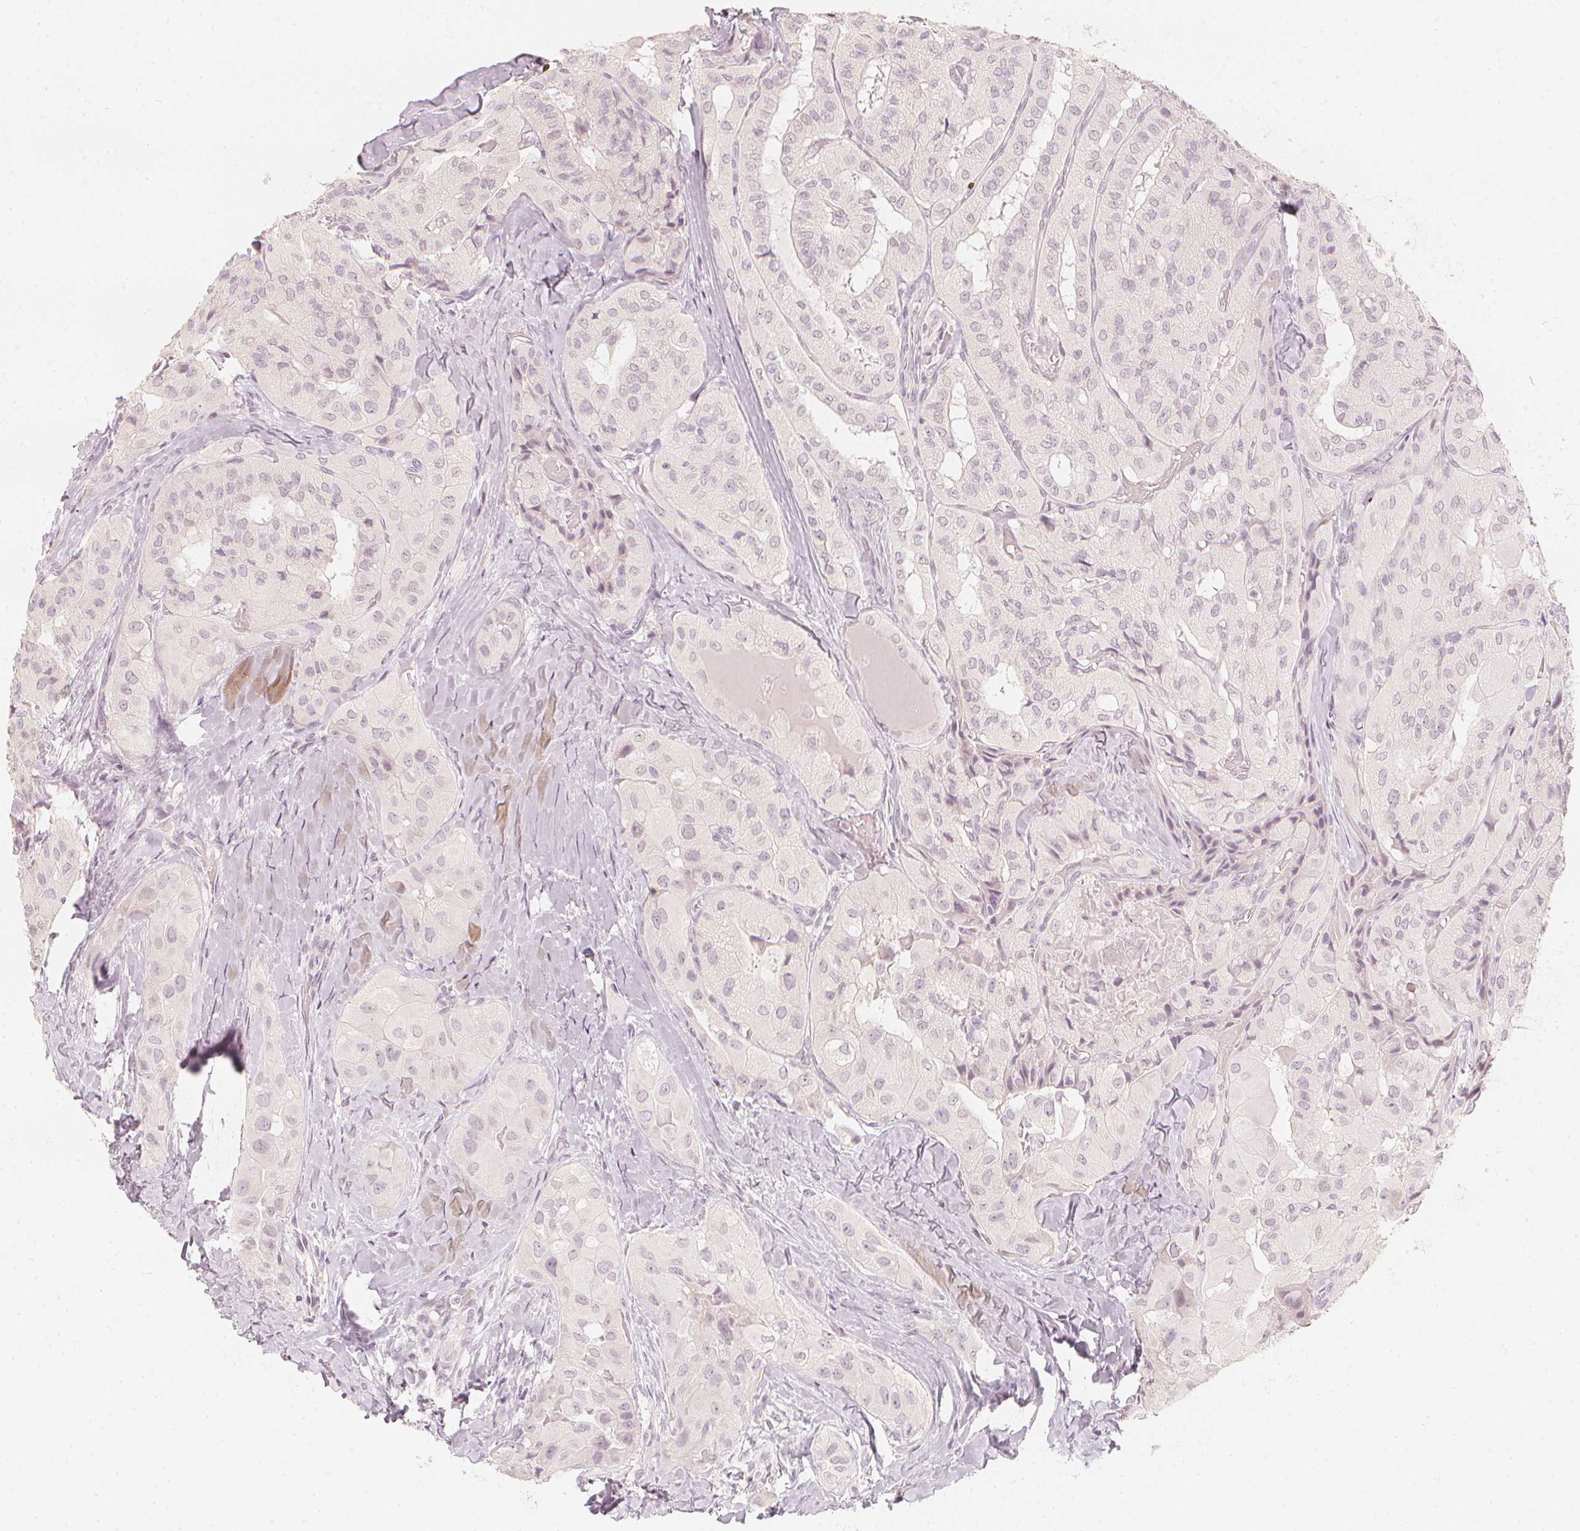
{"staining": {"intensity": "negative", "quantity": "none", "location": "none"}, "tissue": "thyroid cancer", "cell_type": "Tumor cells", "image_type": "cancer", "snomed": [{"axis": "morphology", "description": "Normal tissue, NOS"}, {"axis": "morphology", "description": "Papillary adenocarcinoma, NOS"}, {"axis": "topography", "description": "Thyroid gland"}], "caption": "DAB (3,3'-diaminobenzidine) immunohistochemical staining of human thyroid cancer (papillary adenocarcinoma) shows no significant expression in tumor cells.", "gene": "CALB1", "patient": {"sex": "female", "age": 59}}